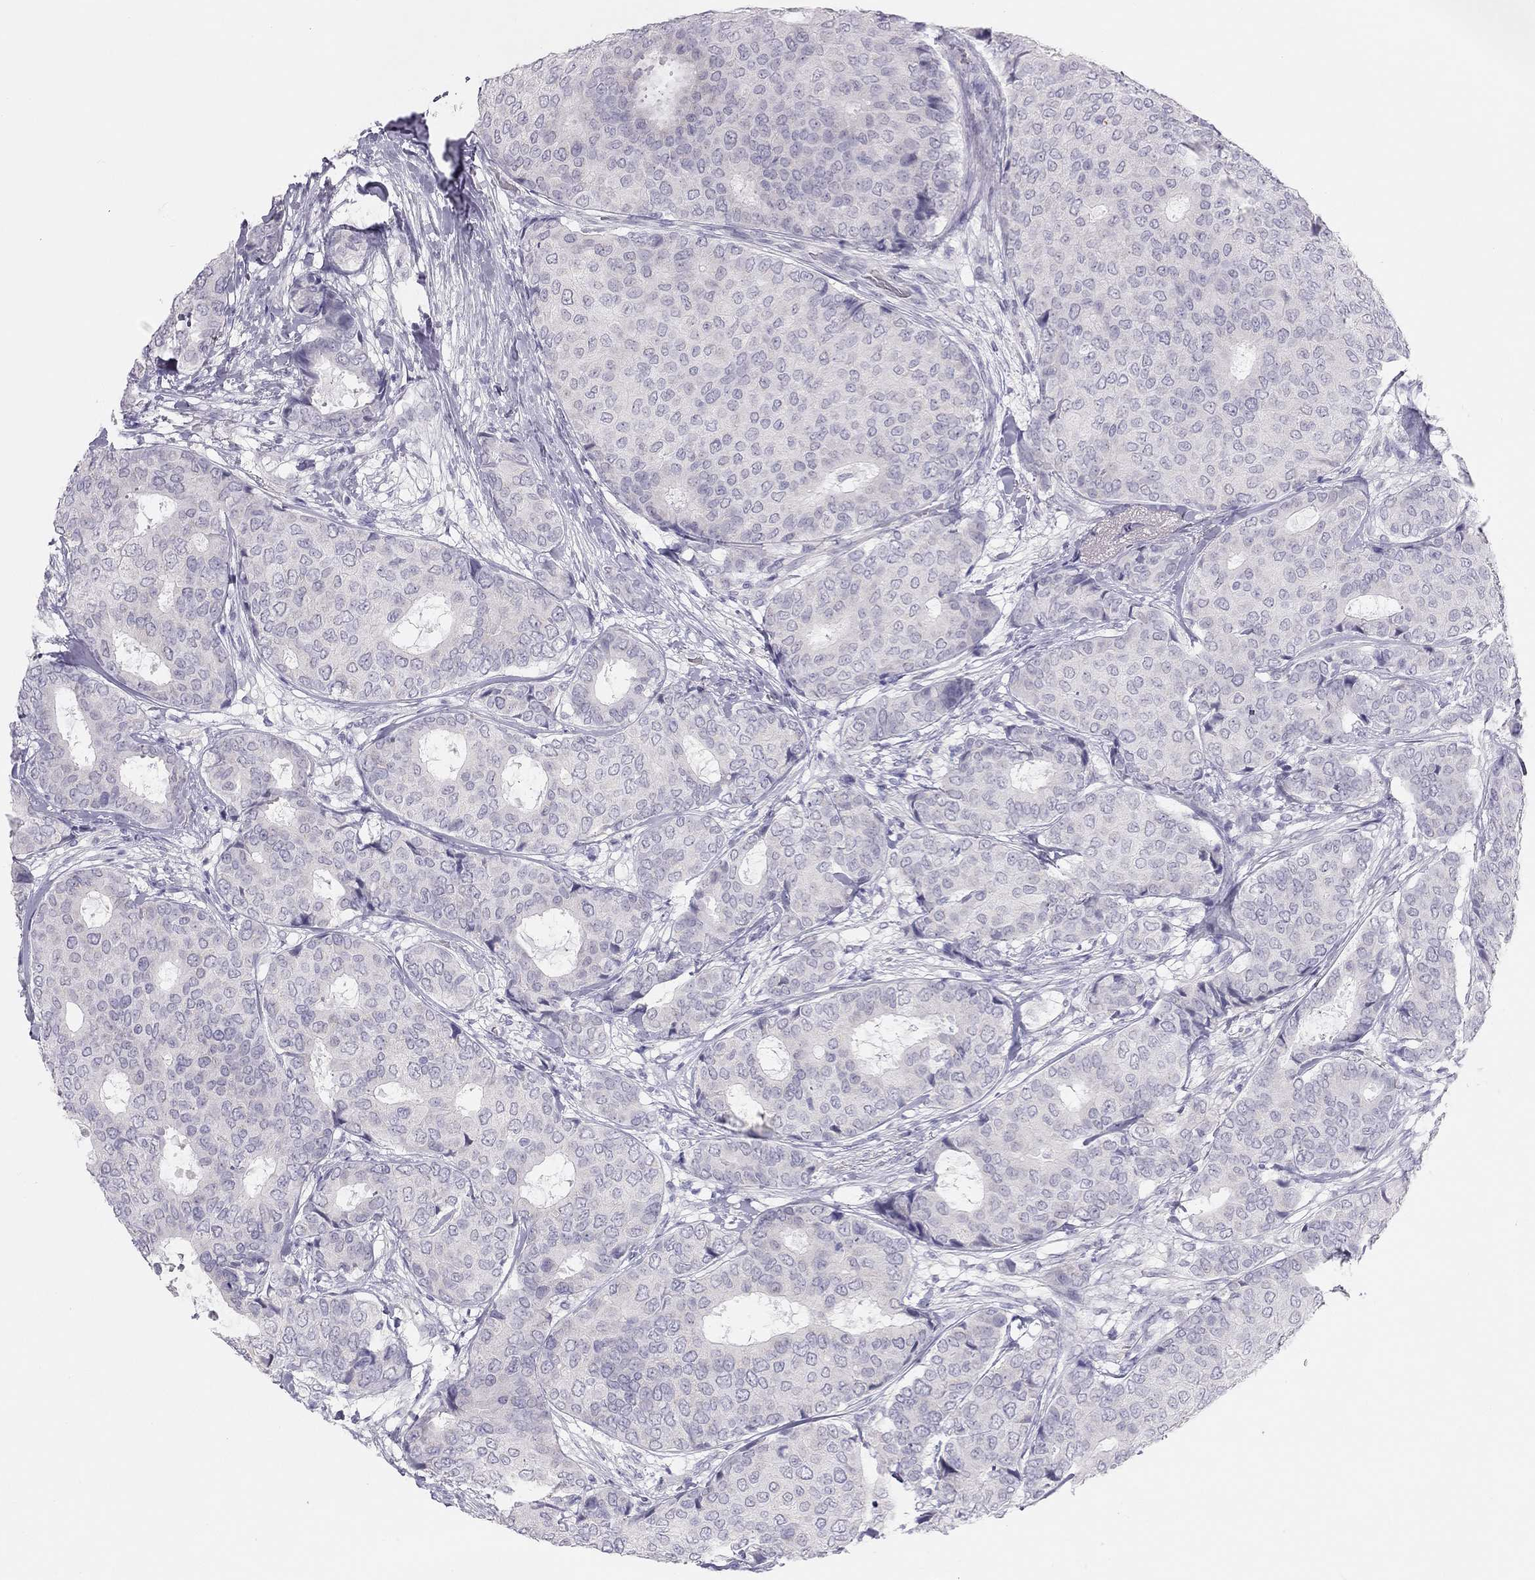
{"staining": {"intensity": "negative", "quantity": "none", "location": "none"}, "tissue": "breast cancer", "cell_type": "Tumor cells", "image_type": "cancer", "snomed": [{"axis": "morphology", "description": "Duct carcinoma"}, {"axis": "topography", "description": "Breast"}], "caption": "Immunohistochemistry (IHC) photomicrograph of neoplastic tissue: human breast cancer (infiltrating ductal carcinoma) stained with DAB (3,3'-diaminobenzidine) shows no significant protein positivity in tumor cells.", "gene": "SPATA12", "patient": {"sex": "female", "age": 75}}